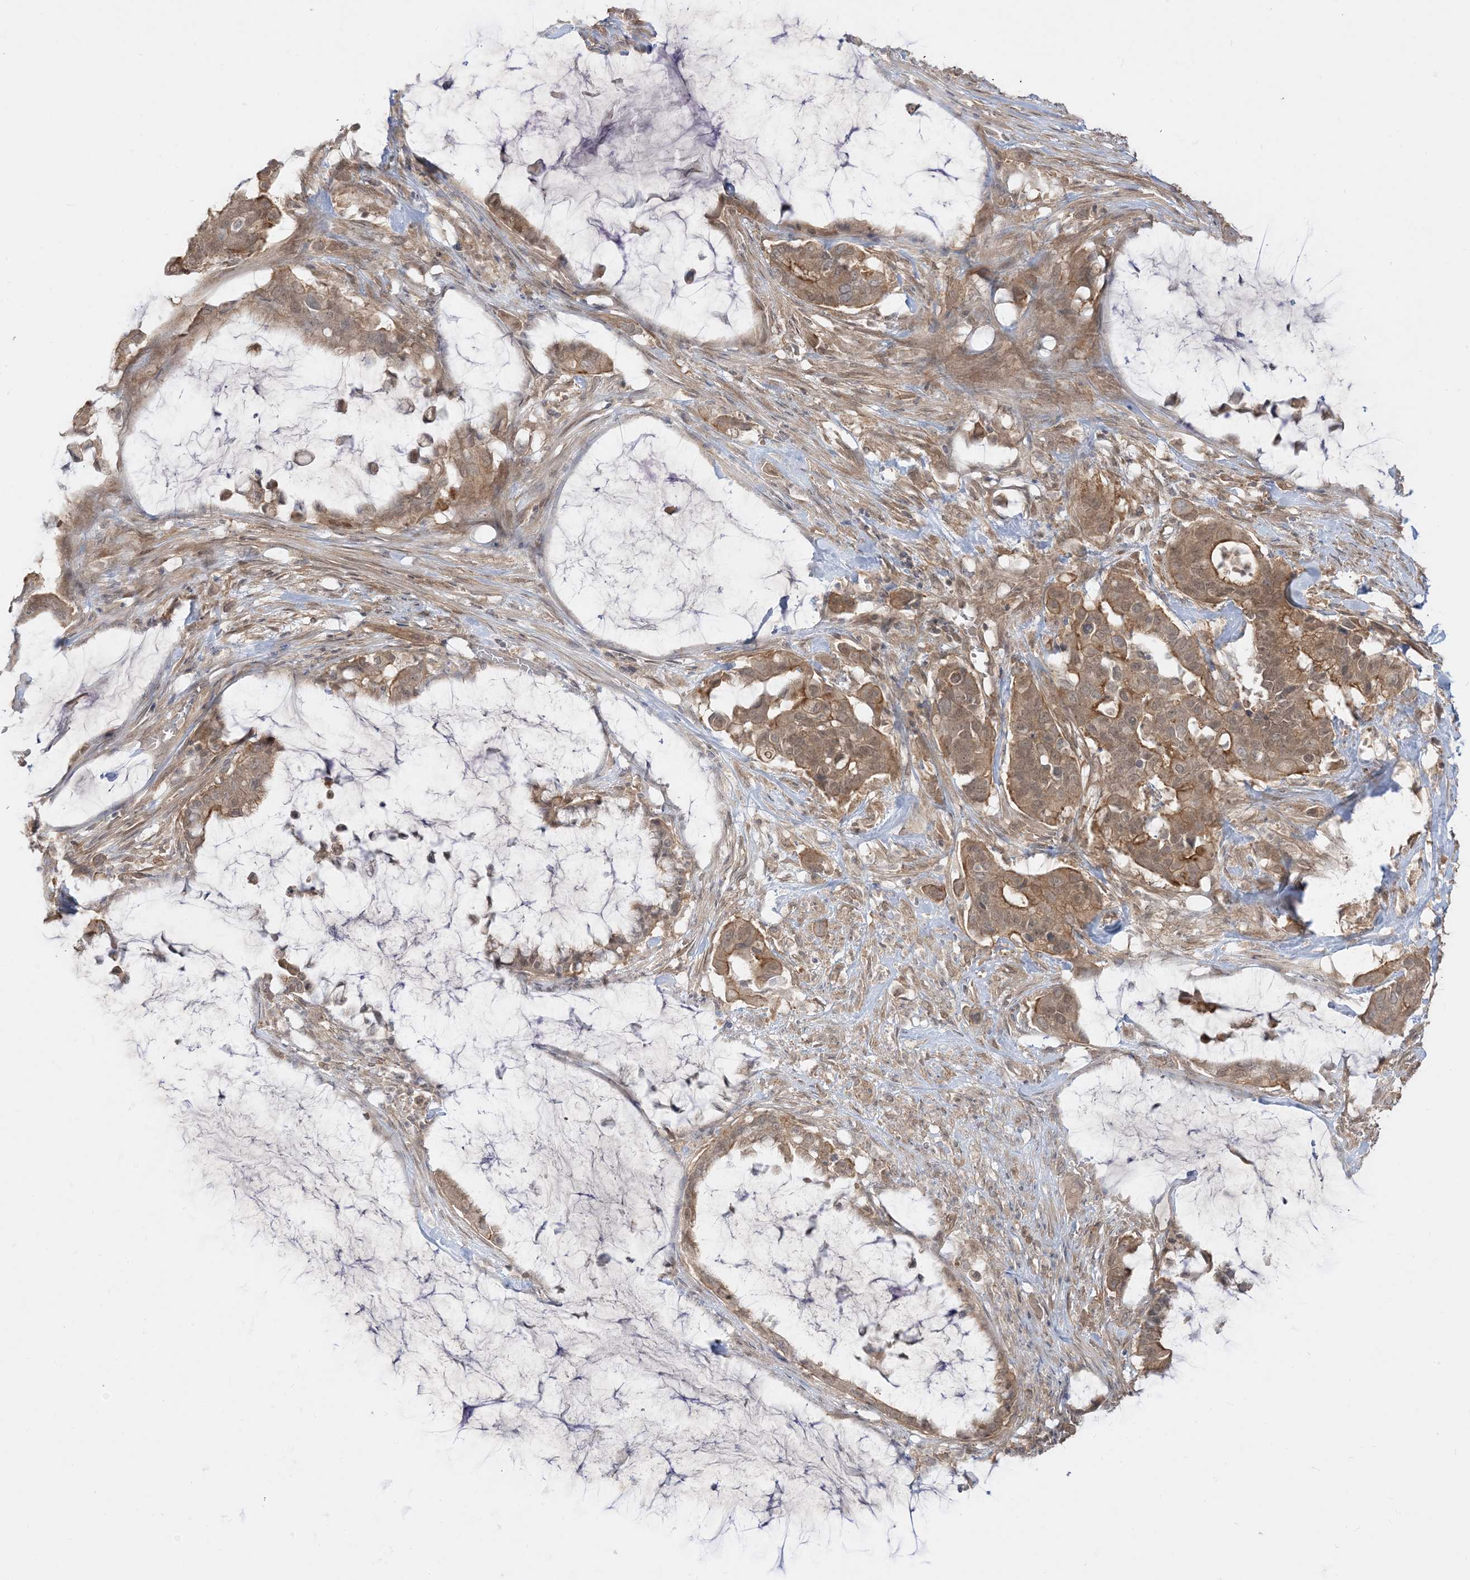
{"staining": {"intensity": "moderate", "quantity": ">75%", "location": "cytoplasmic/membranous"}, "tissue": "pancreatic cancer", "cell_type": "Tumor cells", "image_type": "cancer", "snomed": [{"axis": "morphology", "description": "Adenocarcinoma, NOS"}, {"axis": "topography", "description": "Pancreas"}], "caption": "Brown immunohistochemical staining in human adenocarcinoma (pancreatic) exhibits moderate cytoplasmic/membranous positivity in about >75% of tumor cells. Immunohistochemistry stains the protein in brown and the nuclei are stained blue.", "gene": "TBCC", "patient": {"sex": "male", "age": 41}}